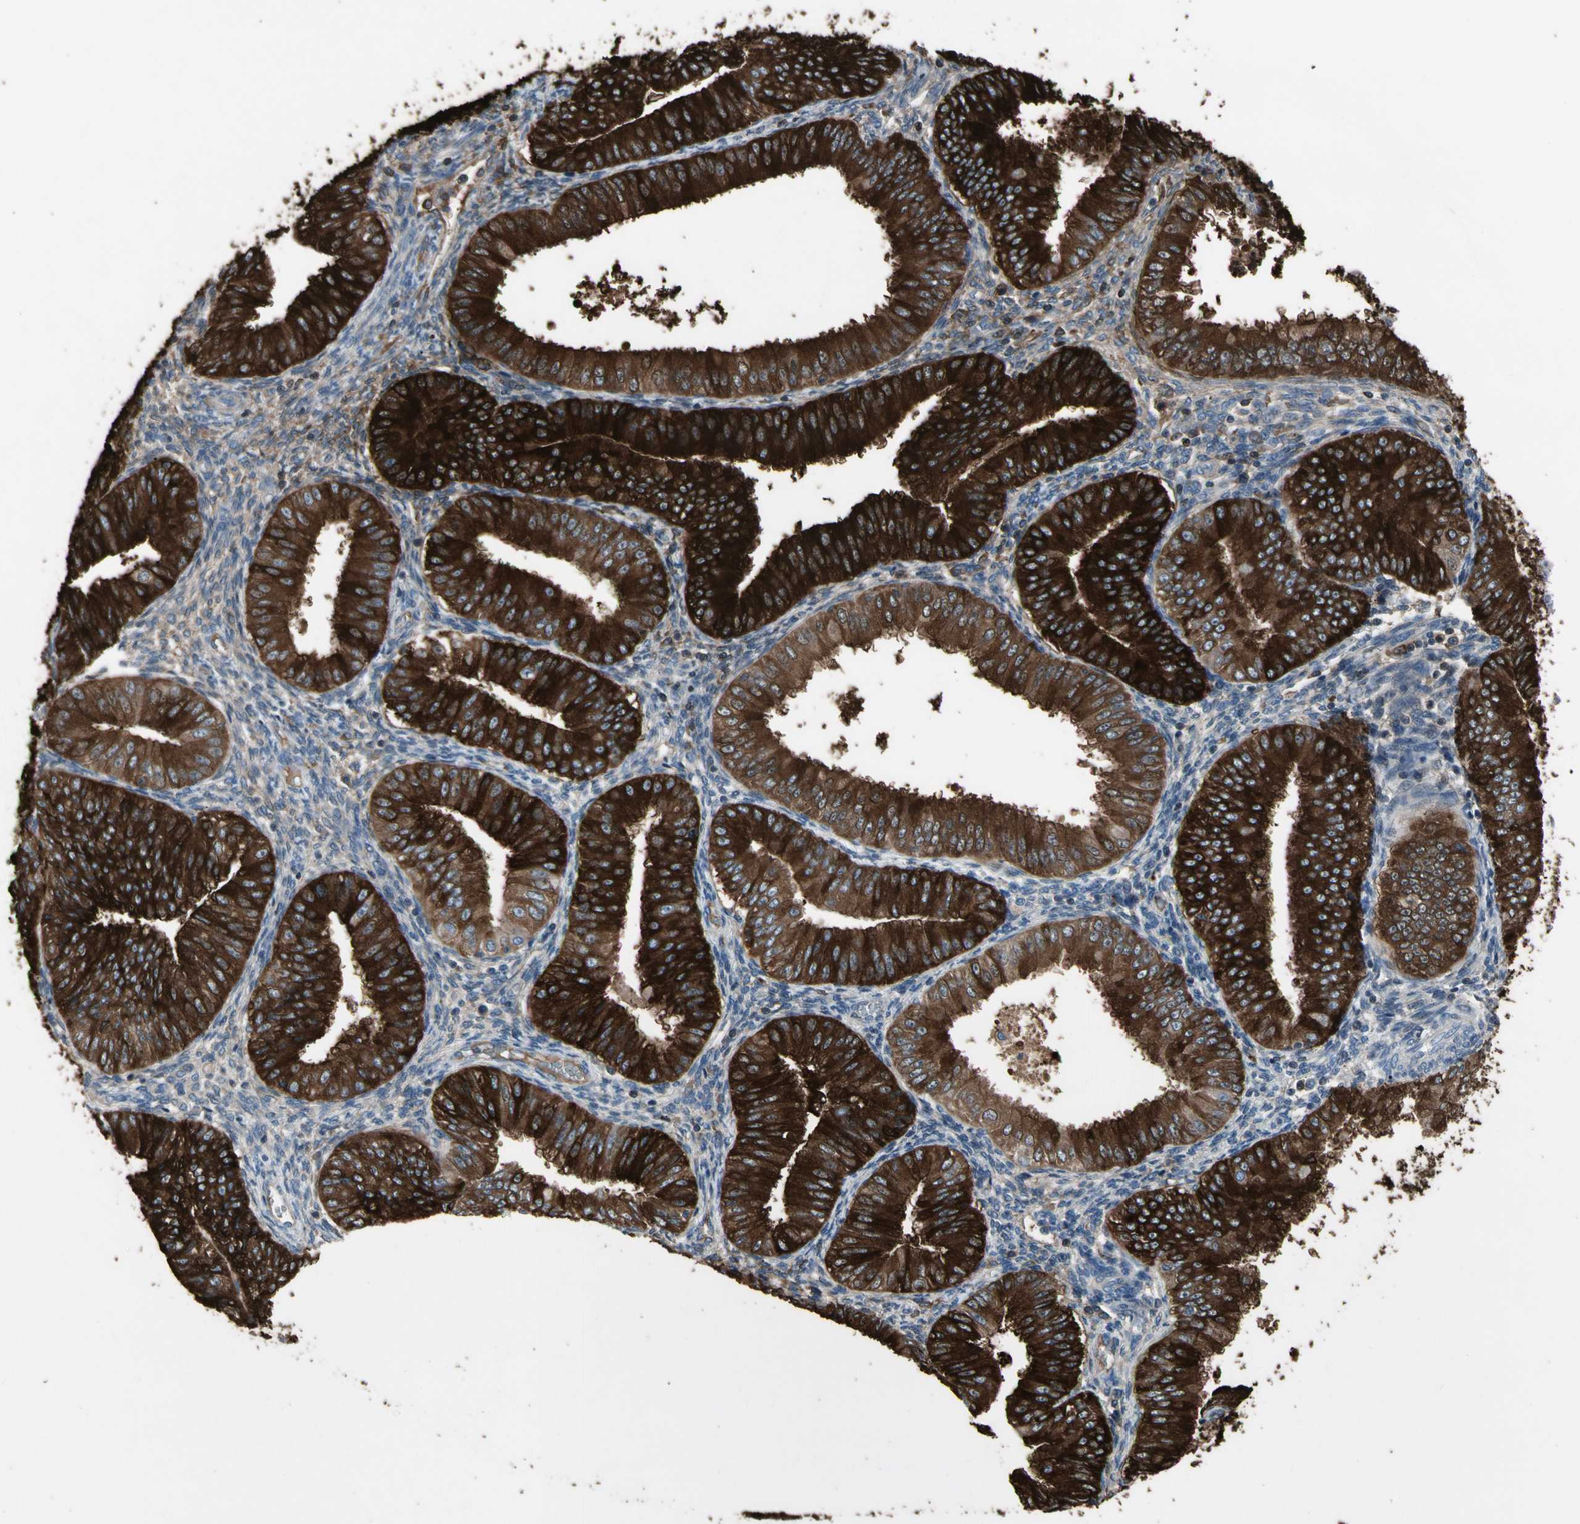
{"staining": {"intensity": "strong", "quantity": ">75%", "location": "cytoplasmic/membranous"}, "tissue": "endometrial cancer", "cell_type": "Tumor cells", "image_type": "cancer", "snomed": [{"axis": "morphology", "description": "Normal tissue, NOS"}, {"axis": "morphology", "description": "Adenocarcinoma, NOS"}, {"axis": "topography", "description": "Endometrium"}], "caption": "A brown stain labels strong cytoplasmic/membranous staining of a protein in adenocarcinoma (endometrial) tumor cells. Using DAB (brown) and hematoxylin (blue) stains, captured at high magnification using brightfield microscopy.", "gene": "PIGR", "patient": {"sex": "female", "age": 53}}